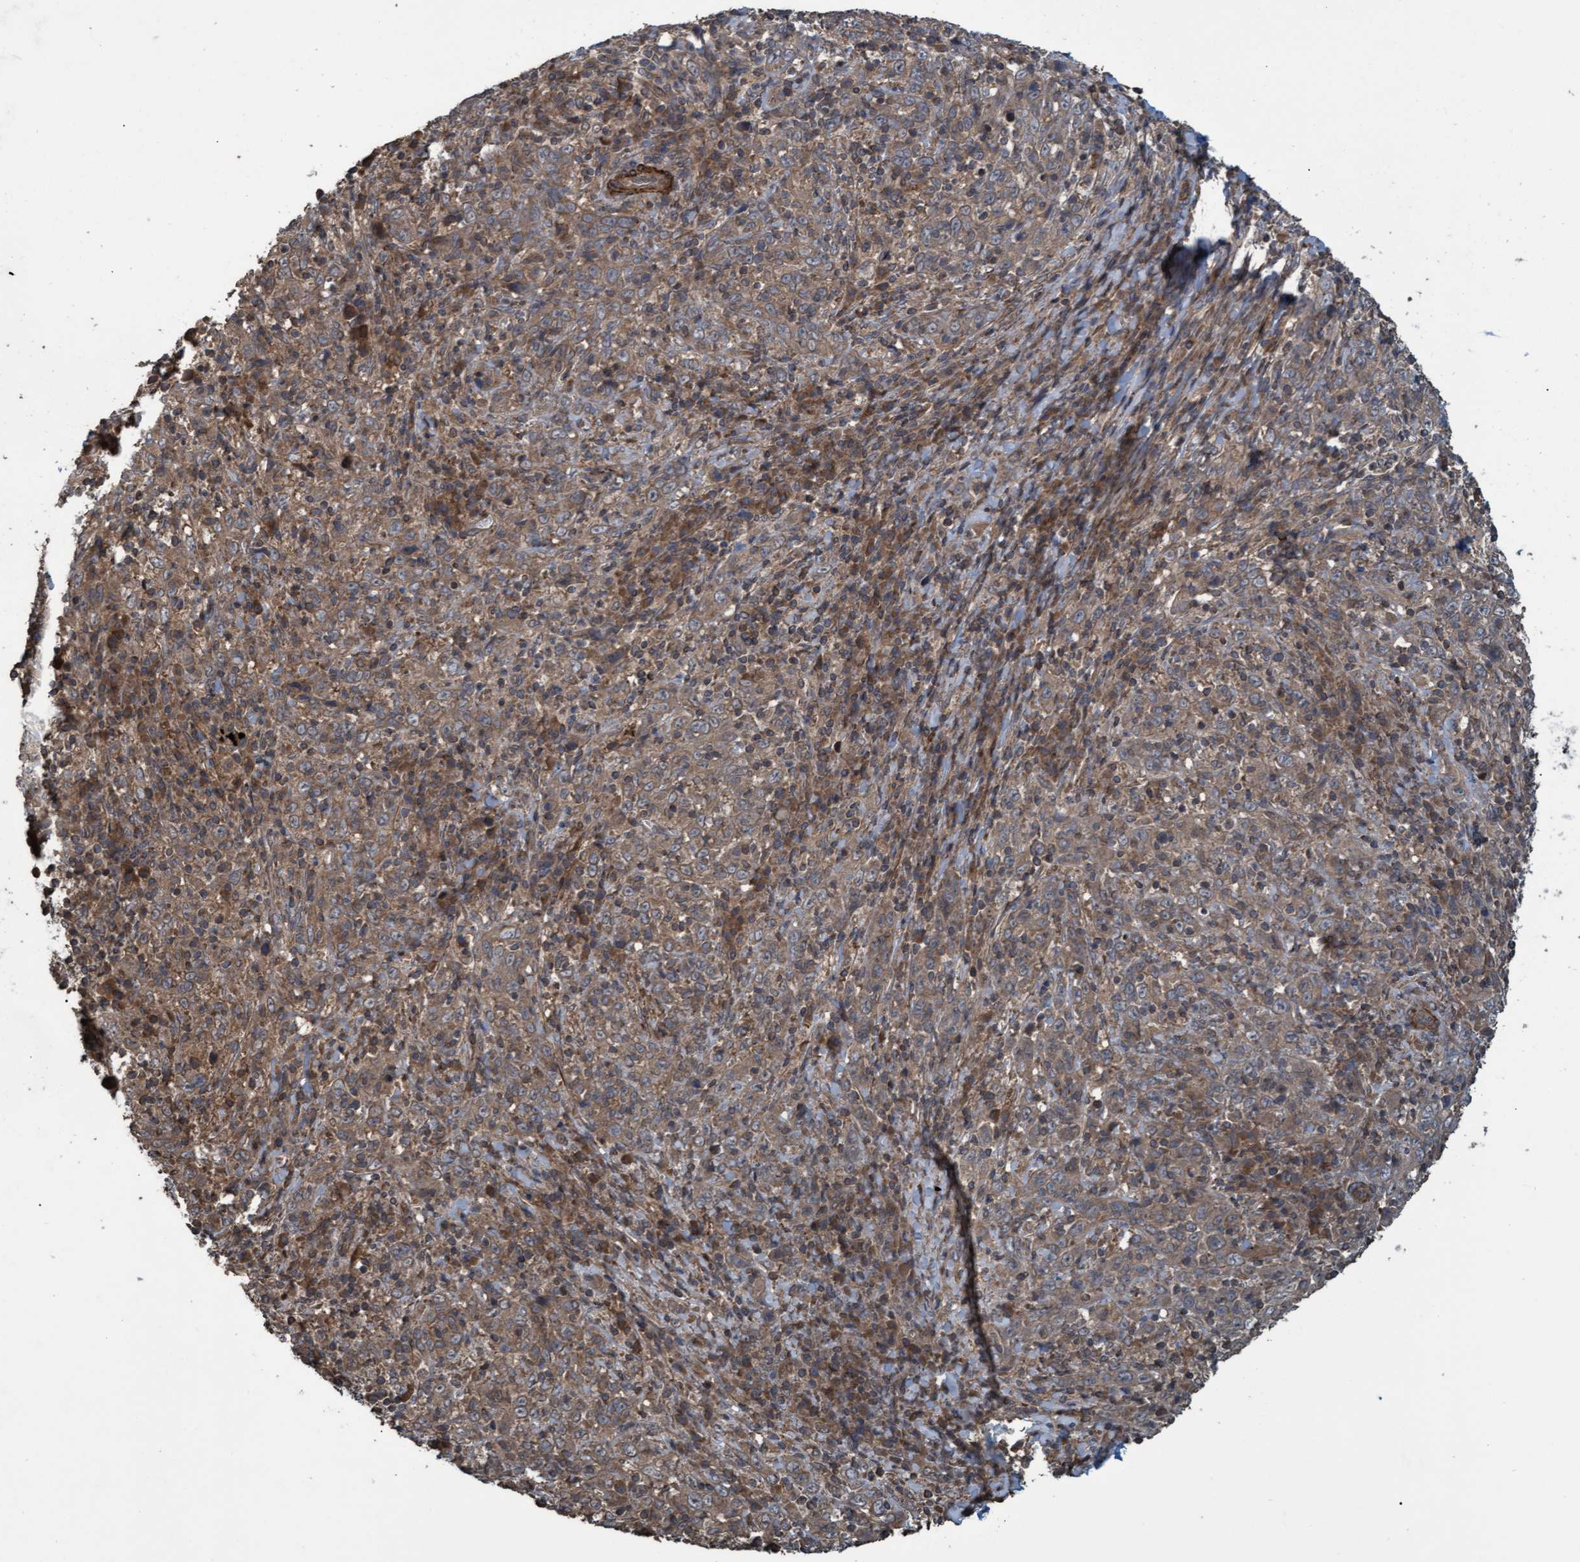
{"staining": {"intensity": "moderate", "quantity": ">75%", "location": "cytoplasmic/membranous"}, "tissue": "cervical cancer", "cell_type": "Tumor cells", "image_type": "cancer", "snomed": [{"axis": "morphology", "description": "Squamous cell carcinoma, NOS"}, {"axis": "topography", "description": "Cervix"}], "caption": "Immunohistochemistry (IHC) (DAB (3,3'-diaminobenzidine)) staining of squamous cell carcinoma (cervical) exhibits moderate cytoplasmic/membranous protein expression in approximately >75% of tumor cells.", "gene": "GGT6", "patient": {"sex": "female", "age": 46}}